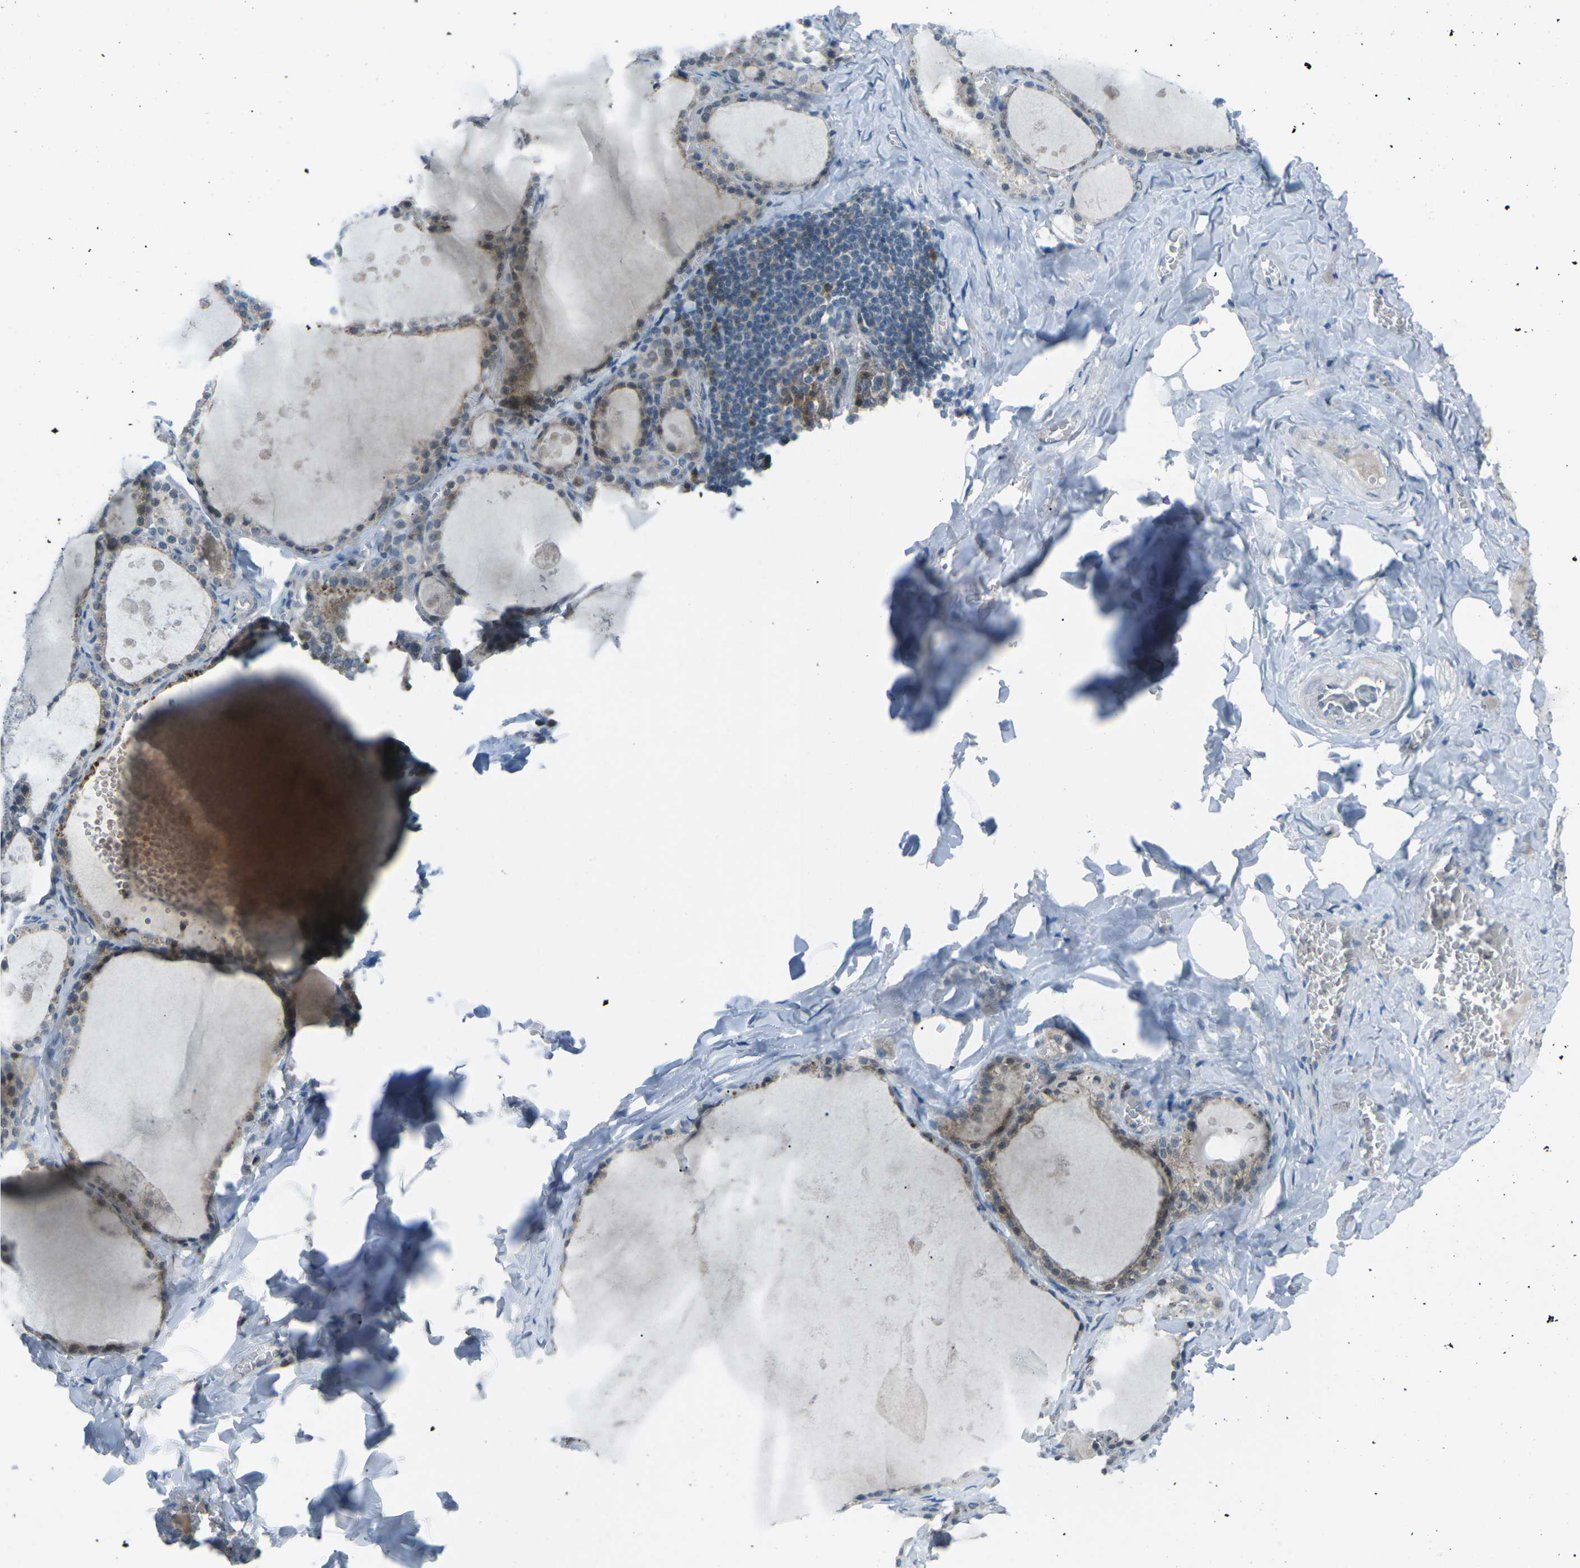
{"staining": {"intensity": "weak", "quantity": ">75%", "location": "cytoplasmic/membranous"}, "tissue": "thyroid gland", "cell_type": "Glandular cells", "image_type": "normal", "snomed": [{"axis": "morphology", "description": "Normal tissue, NOS"}, {"axis": "topography", "description": "Thyroid gland"}], "caption": "Weak cytoplasmic/membranous staining for a protein is seen in about >75% of glandular cells of benign thyroid gland using immunohistochemistry (IHC).", "gene": "PRKCA", "patient": {"sex": "male", "age": 56}}